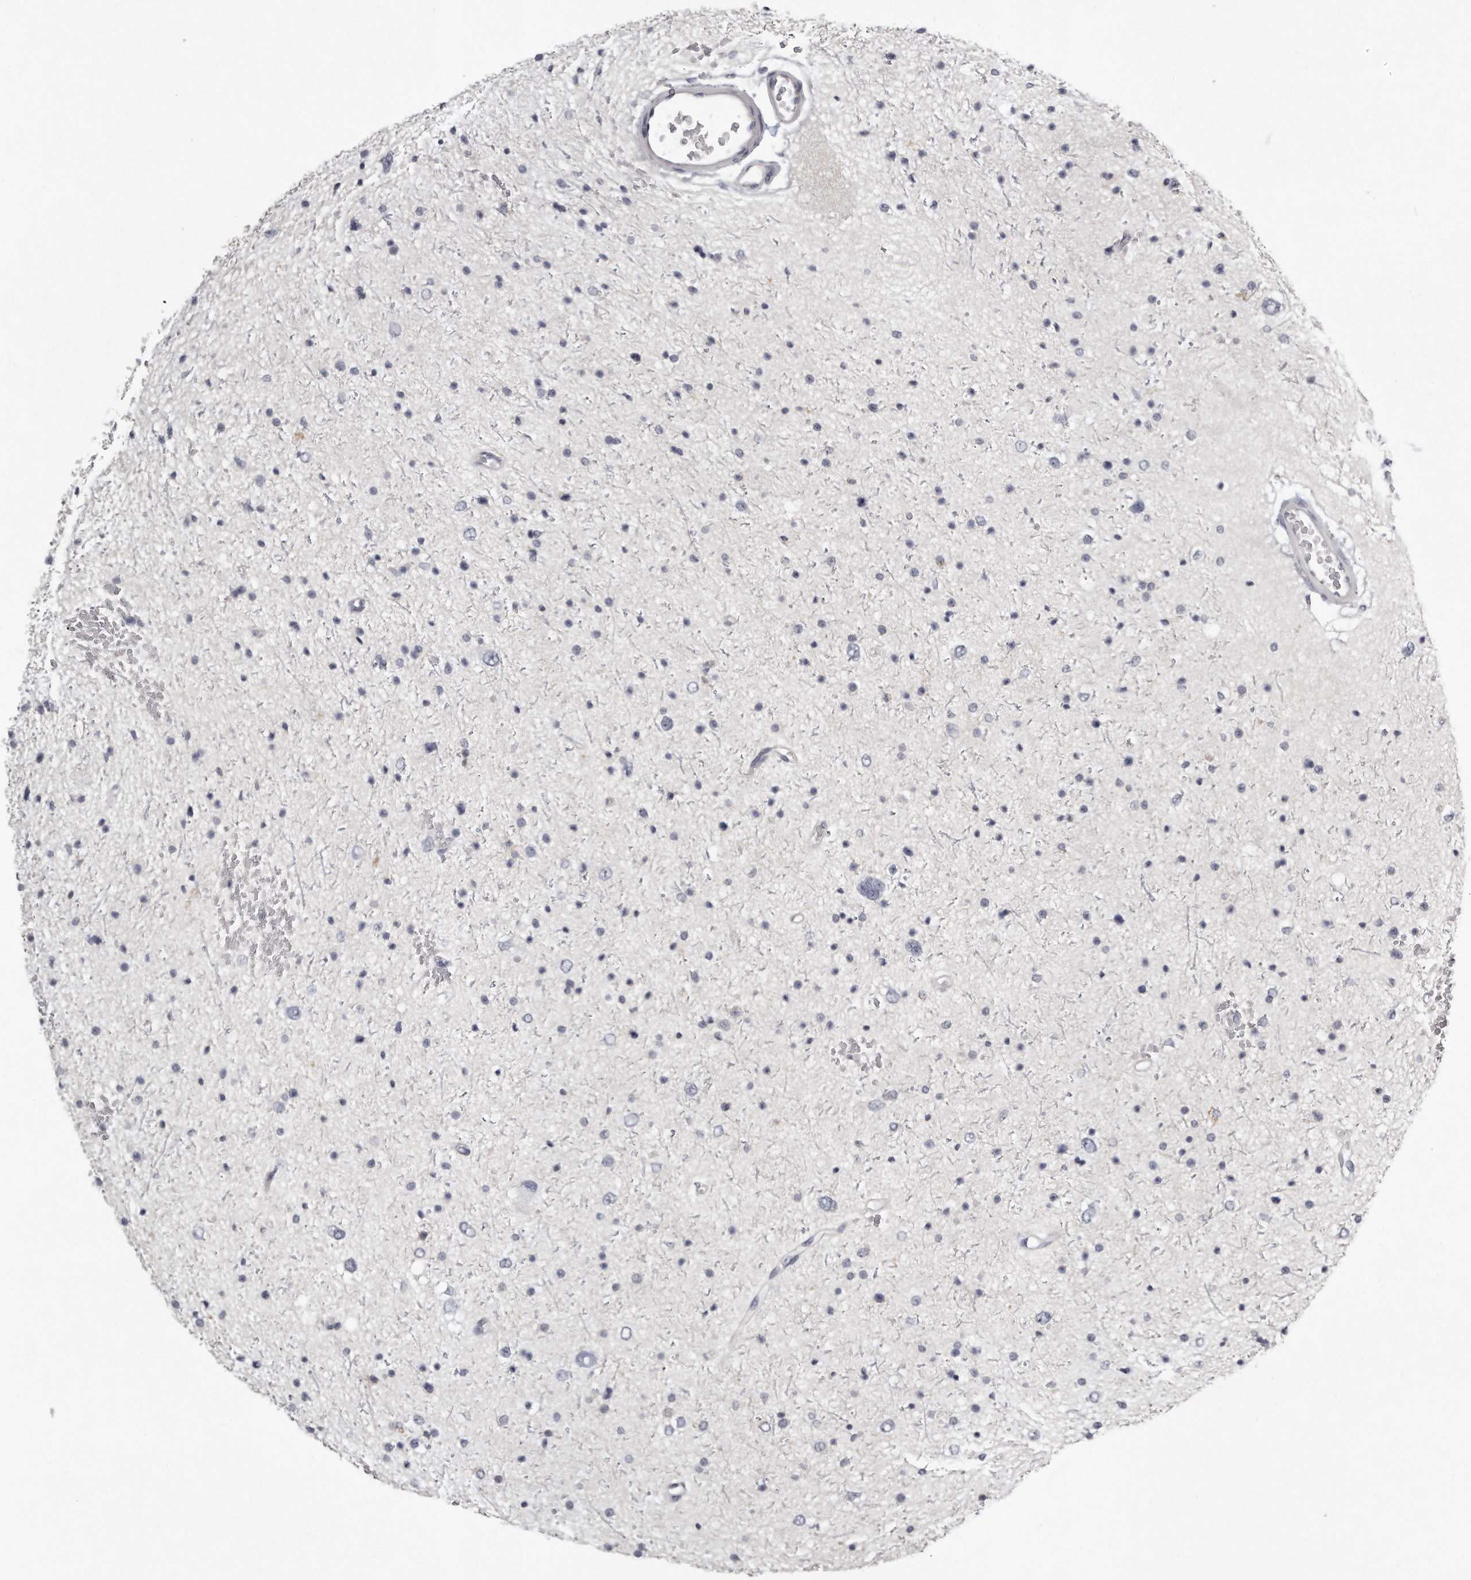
{"staining": {"intensity": "negative", "quantity": "none", "location": "none"}, "tissue": "glioma", "cell_type": "Tumor cells", "image_type": "cancer", "snomed": [{"axis": "morphology", "description": "Glioma, malignant, Low grade"}, {"axis": "topography", "description": "Brain"}], "caption": "Image shows no significant protein positivity in tumor cells of glioma.", "gene": "GGCT", "patient": {"sex": "female", "age": 37}}